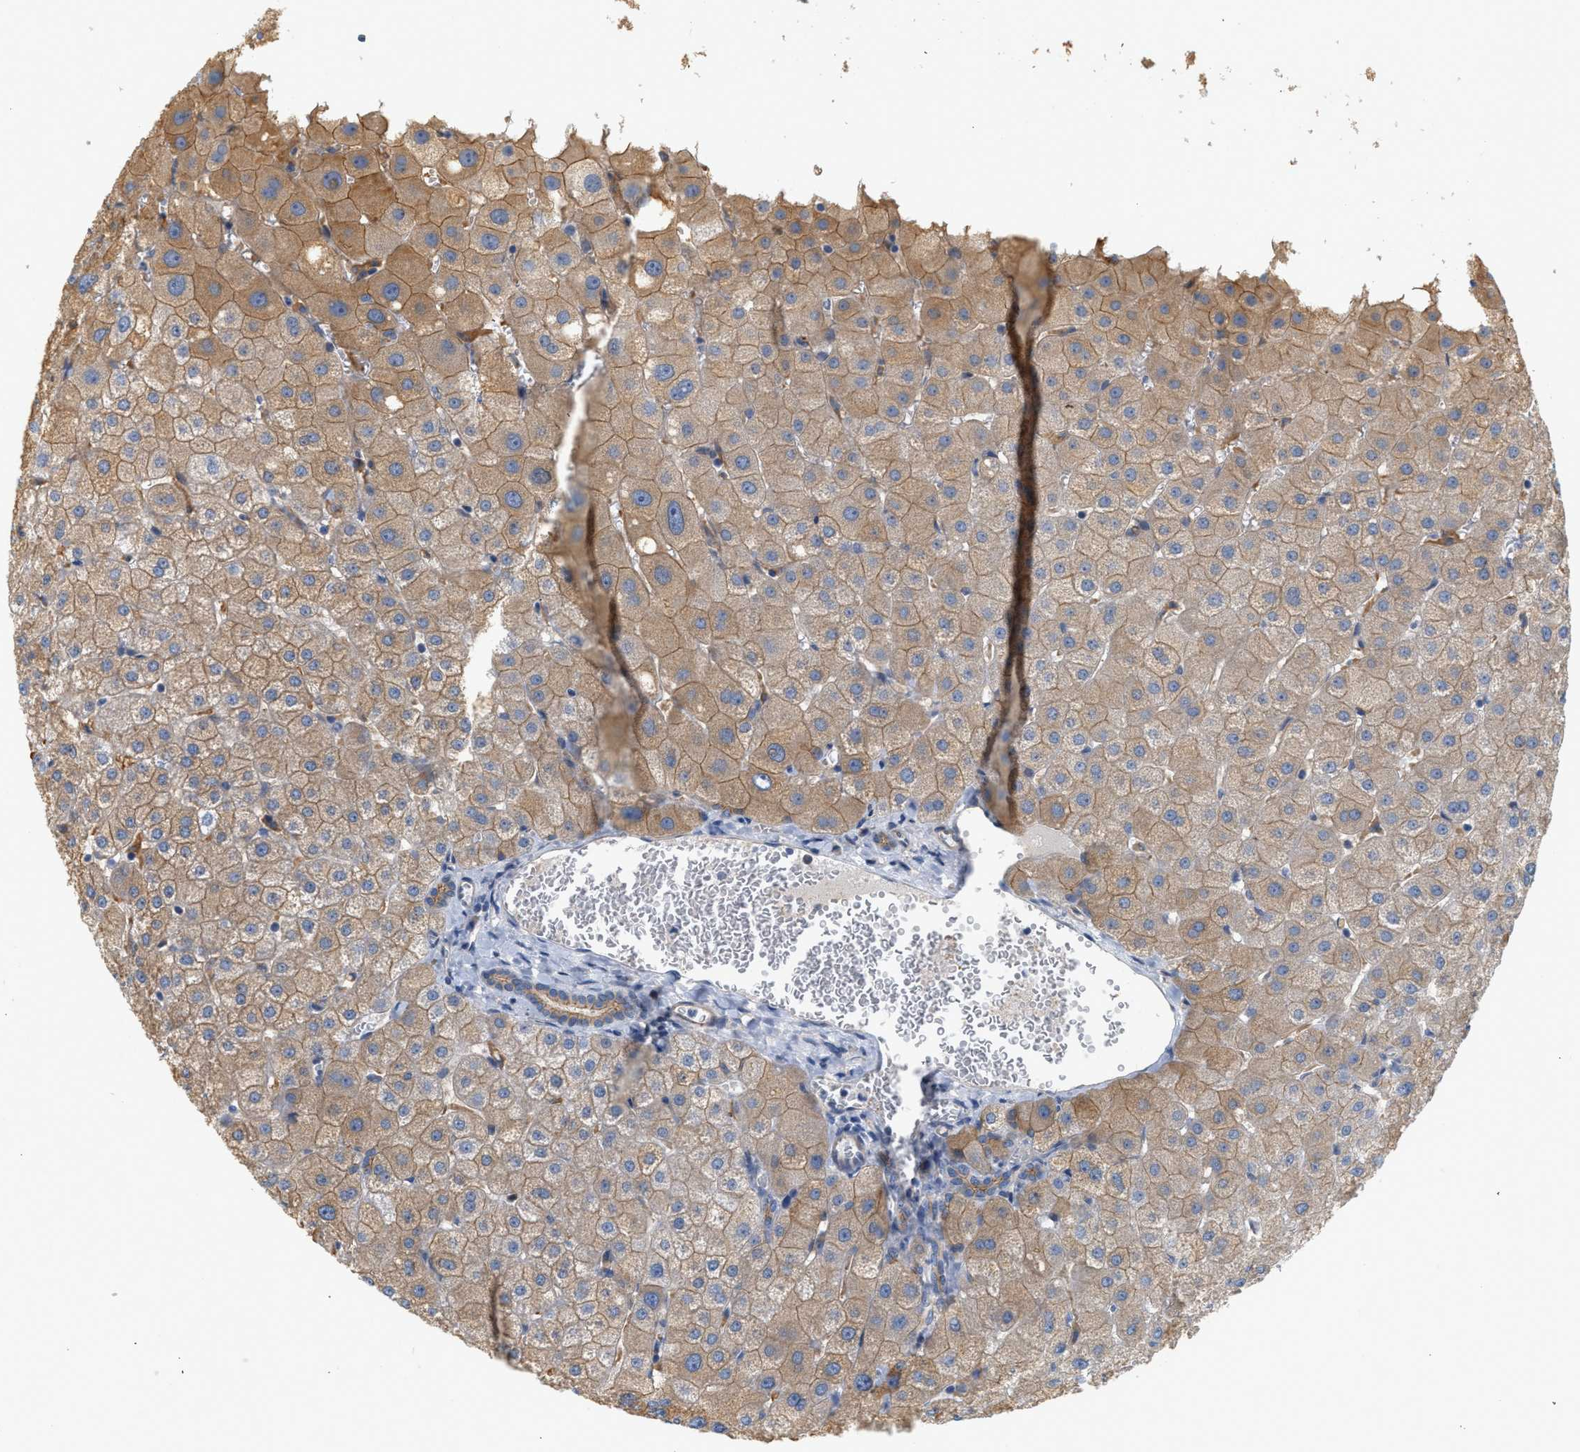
{"staining": {"intensity": "moderate", "quantity": ">75%", "location": "cytoplasmic/membranous"}, "tissue": "liver", "cell_type": "Cholangiocytes", "image_type": "normal", "snomed": [{"axis": "morphology", "description": "Normal tissue, NOS"}, {"axis": "topography", "description": "Liver"}], "caption": "Immunohistochemical staining of normal liver shows medium levels of moderate cytoplasmic/membranous staining in about >75% of cholangiocytes.", "gene": "CTXN1", "patient": {"sex": "male", "age": 73}}